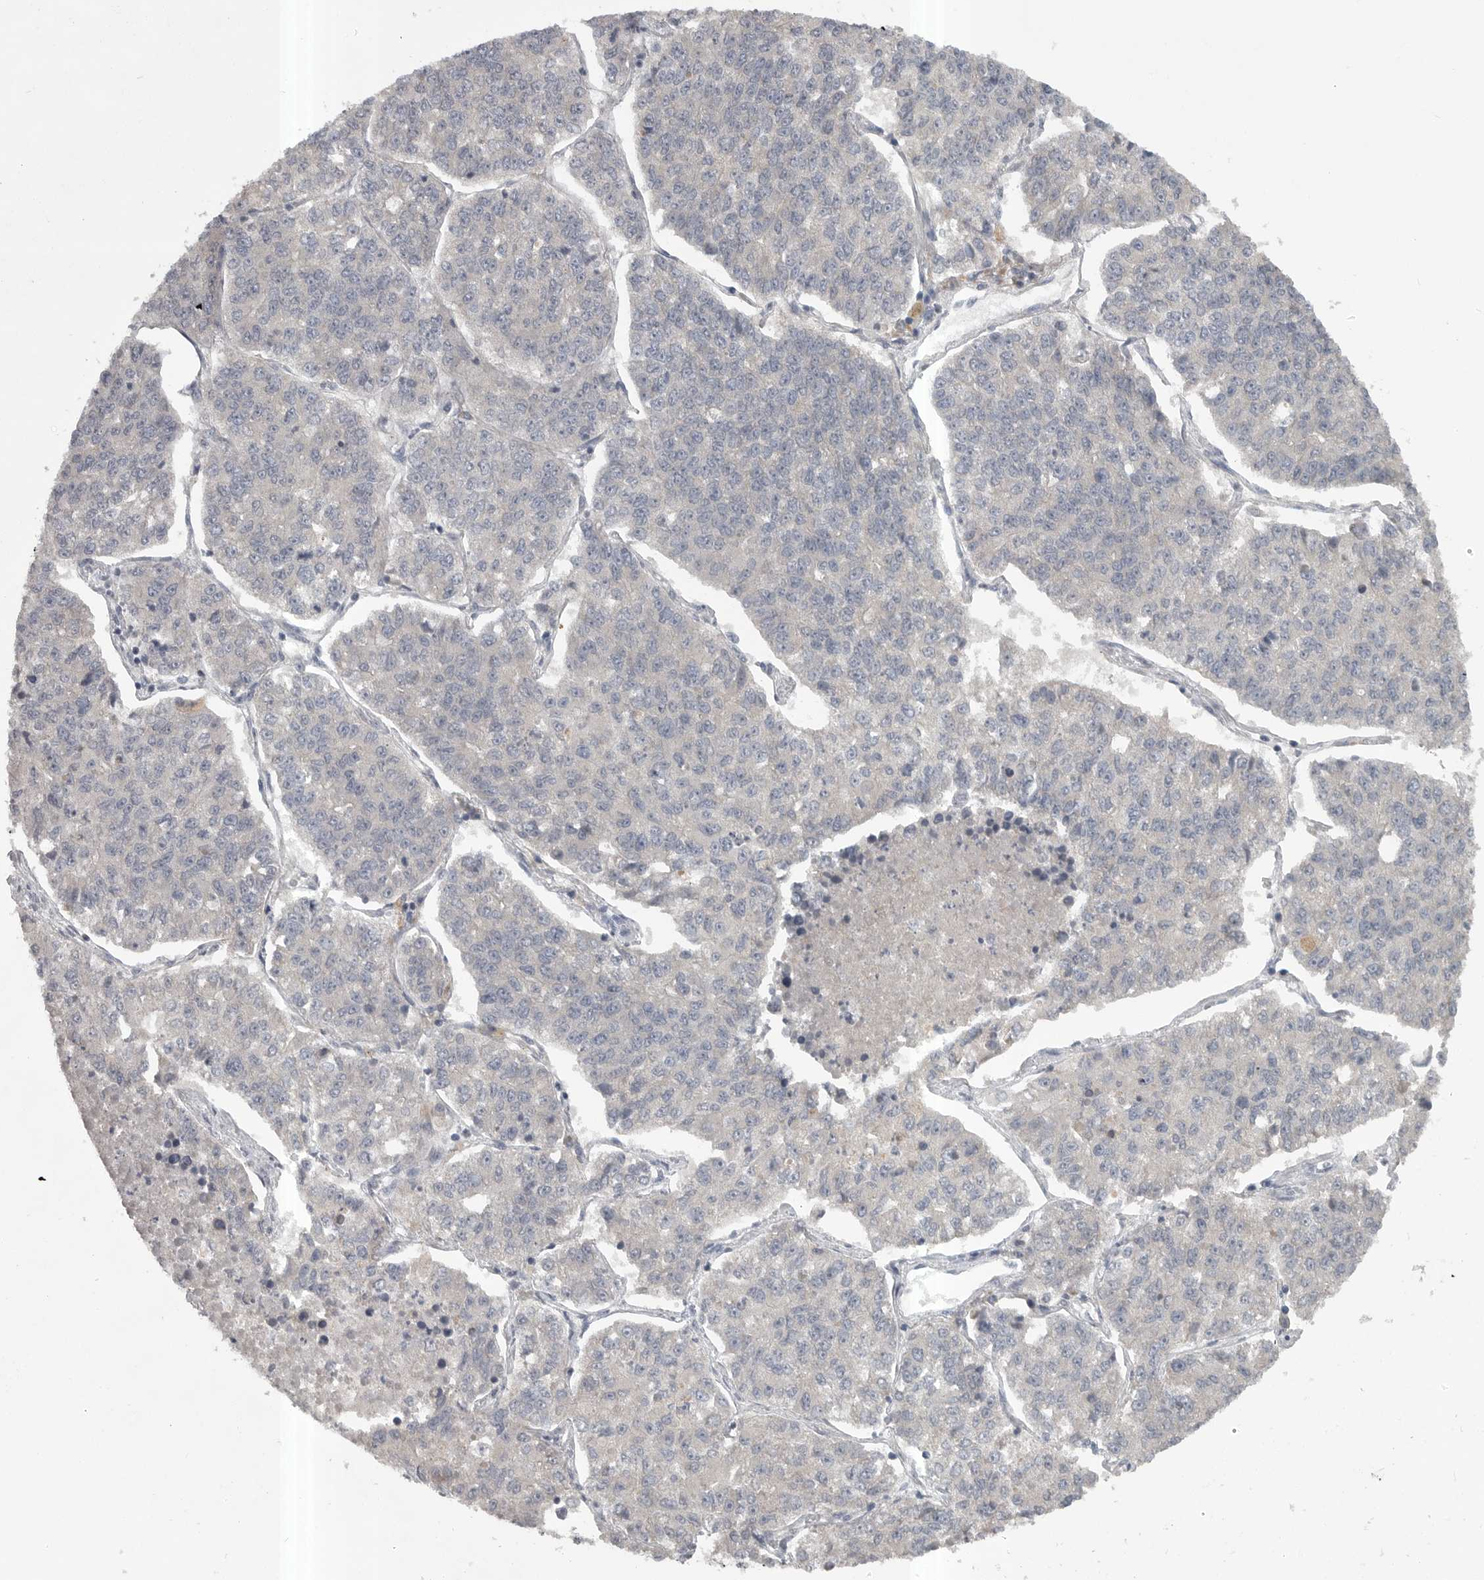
{"staining": {"intensity": "negative", "quantity": "none", "location": "none"}, "tissue": "lung cancer", "cell_type": "Tumor cells", "image_type": "cancer", "snomed": [{"axis": "morphology", "description": "Adenocarcinoma, NOS"}, {"axis": "topography", "description": "Lung"}], "caption": "Tumor cells are negative for protein expression in human lung cancer.", "gene": "PHF13", "patient": {"sex": "male", "age": 49}}